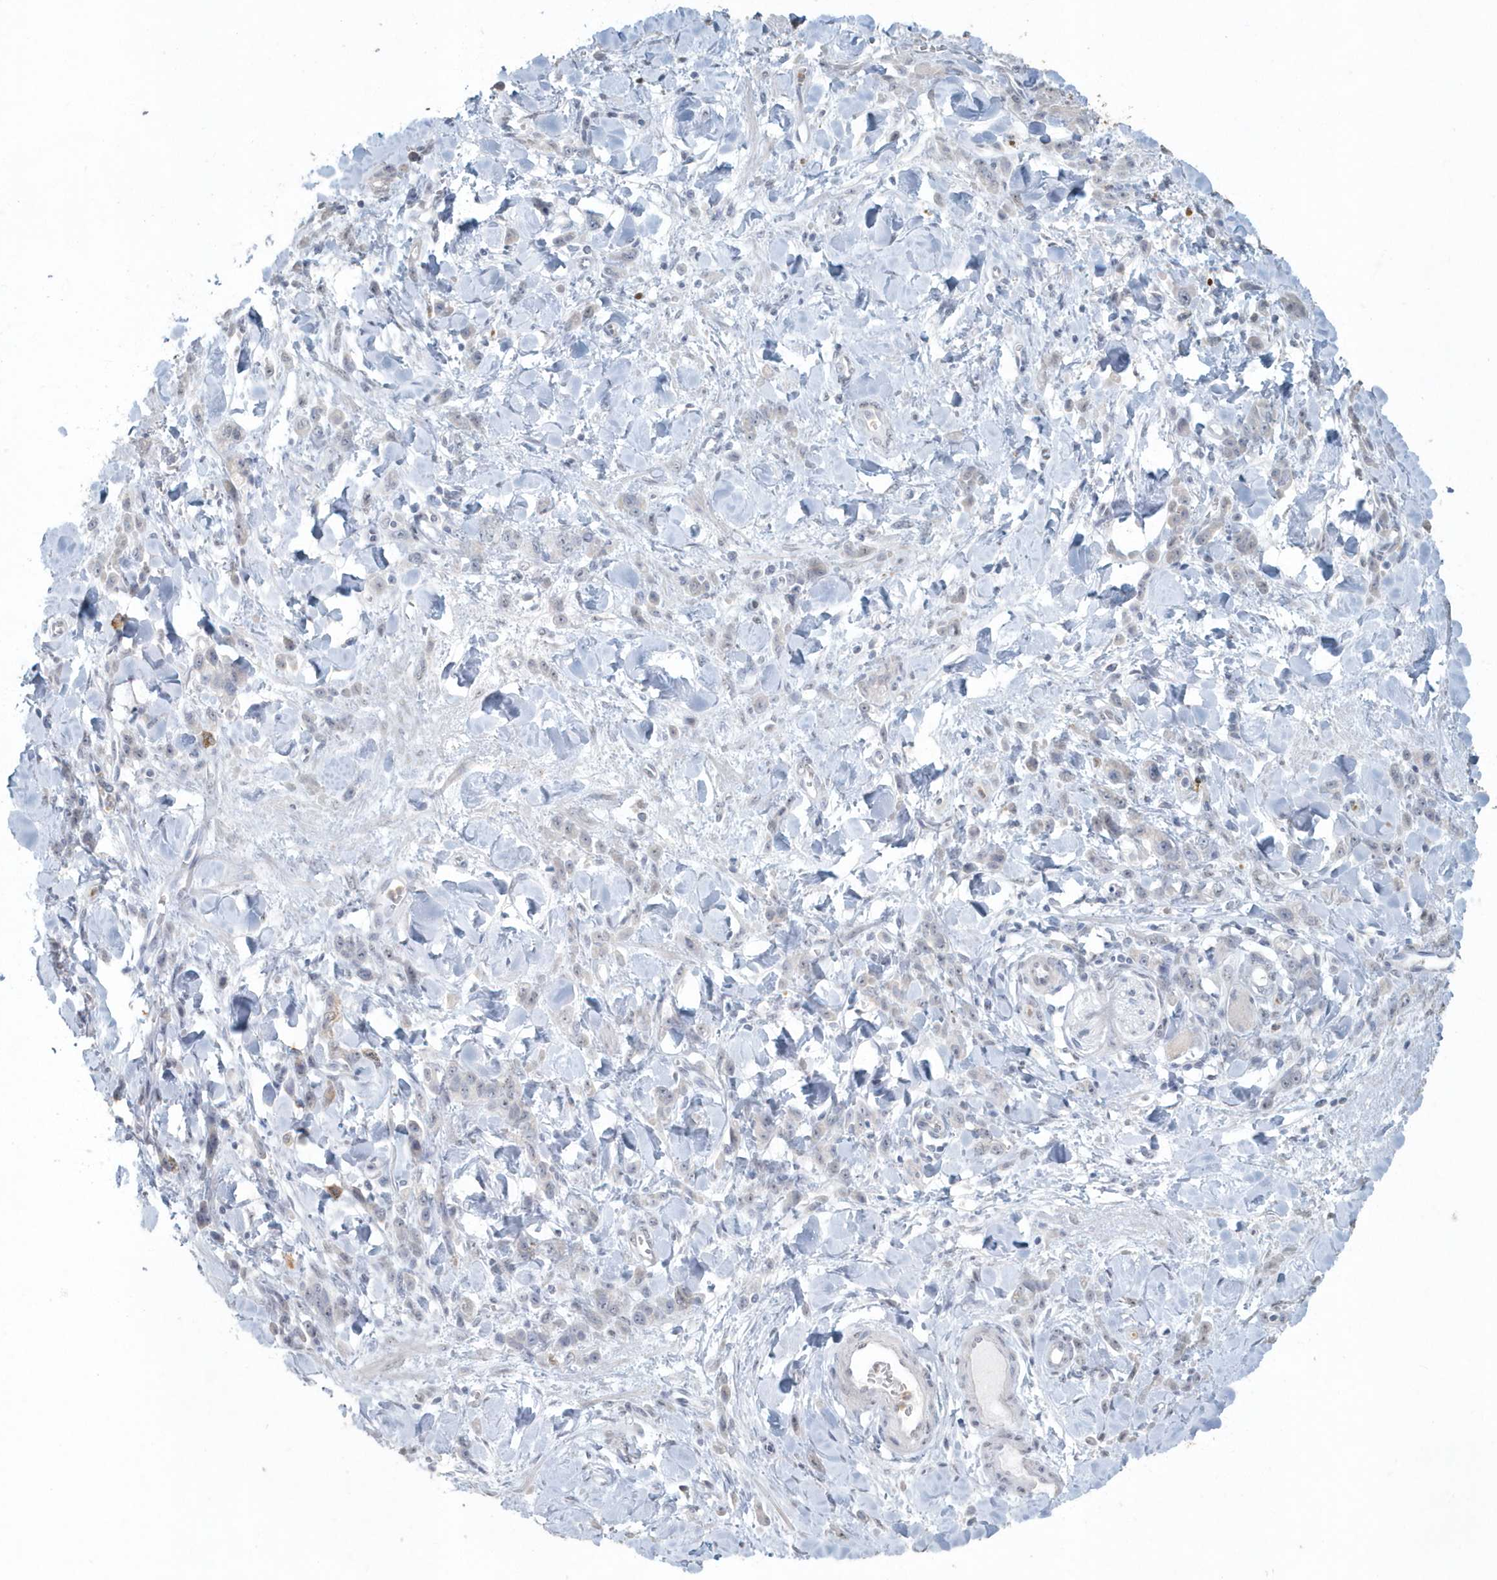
{"staining": {"intensity": "negative", "quantity": "none", "location": "none"}, "tissue": "stomach cancer", "cell_type": "Tumor cells", "image_type": "cancer", "snomed": [{"axis": "morphology", "description": "Normal tissue, NOS"}, {"axis": "morphology", "description": "Adenocarcinoma, NOS"}, {"axis": "topography", "description": "Stomach"}], "caption": "IHC micrograph of human adenocarcinoma (stomach) stained for a protein (brown), which demonstrates no expression in tumor cells.", "gene": "MYOT", "patient": {"sex": "male", "age": 82}}